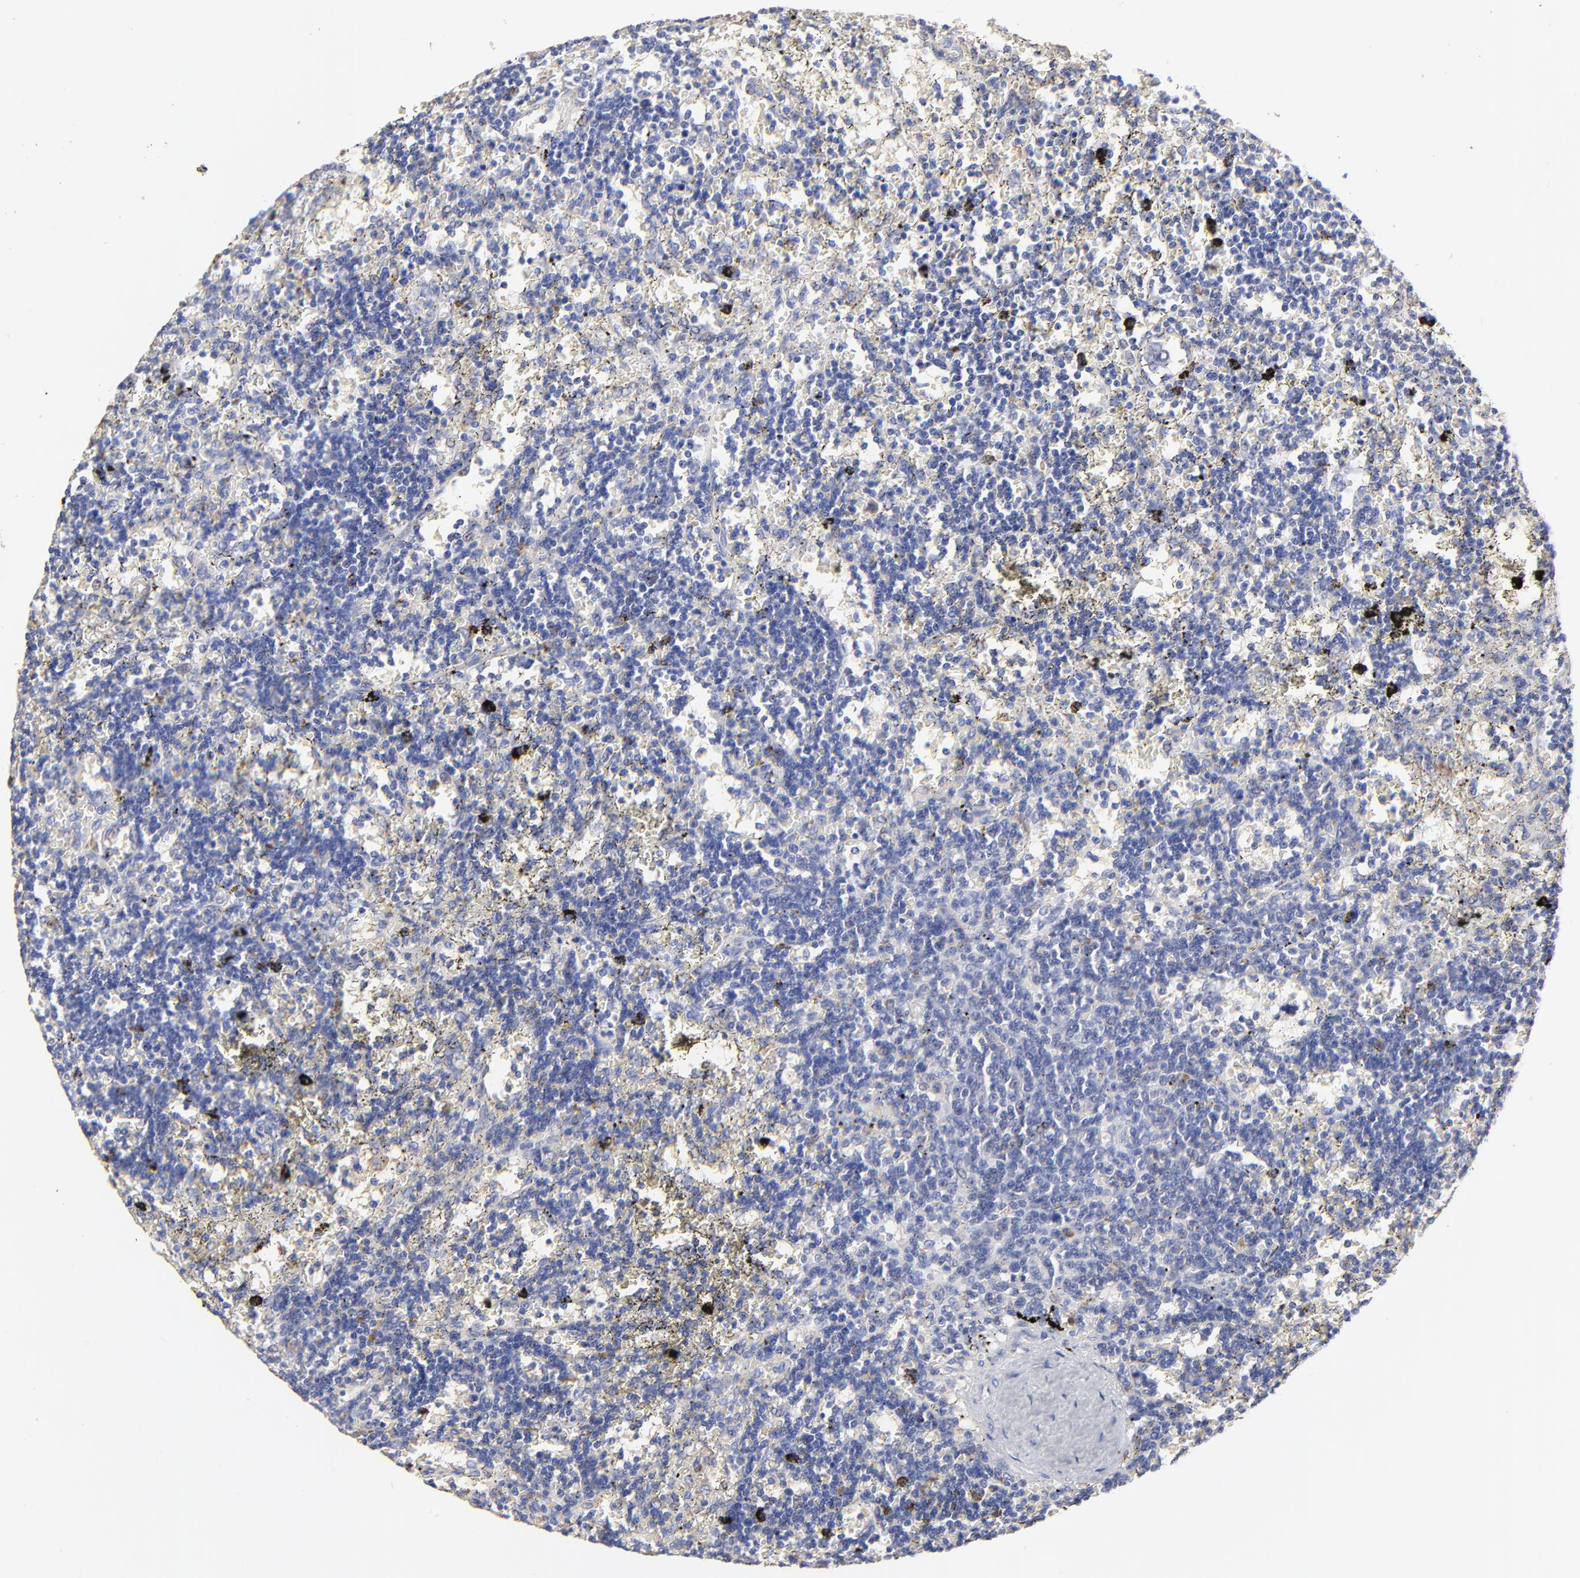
{"staining": {"intensity": "negative", "quantity": "none", "location": "none"}, "tissue": "lymphoma", "cell_type": "Tumor cells", "image_type": "cancer", "snomed": [{"axis": "morphology", "description": "Malignant lymphoma, non-Hodgkin's type, Low grade"}, {"axis": "topography", "description": "Spleen"}], "caption": "Malignant lymphoma, non-Hodgkin's type (low-grade) was stained to show a protein in brown. There is no significant positivity in tumor cells. Nuclei are stained in blue.", "gene": "PPFIBP2", "patient": {"sex": "male", "age": 60}}